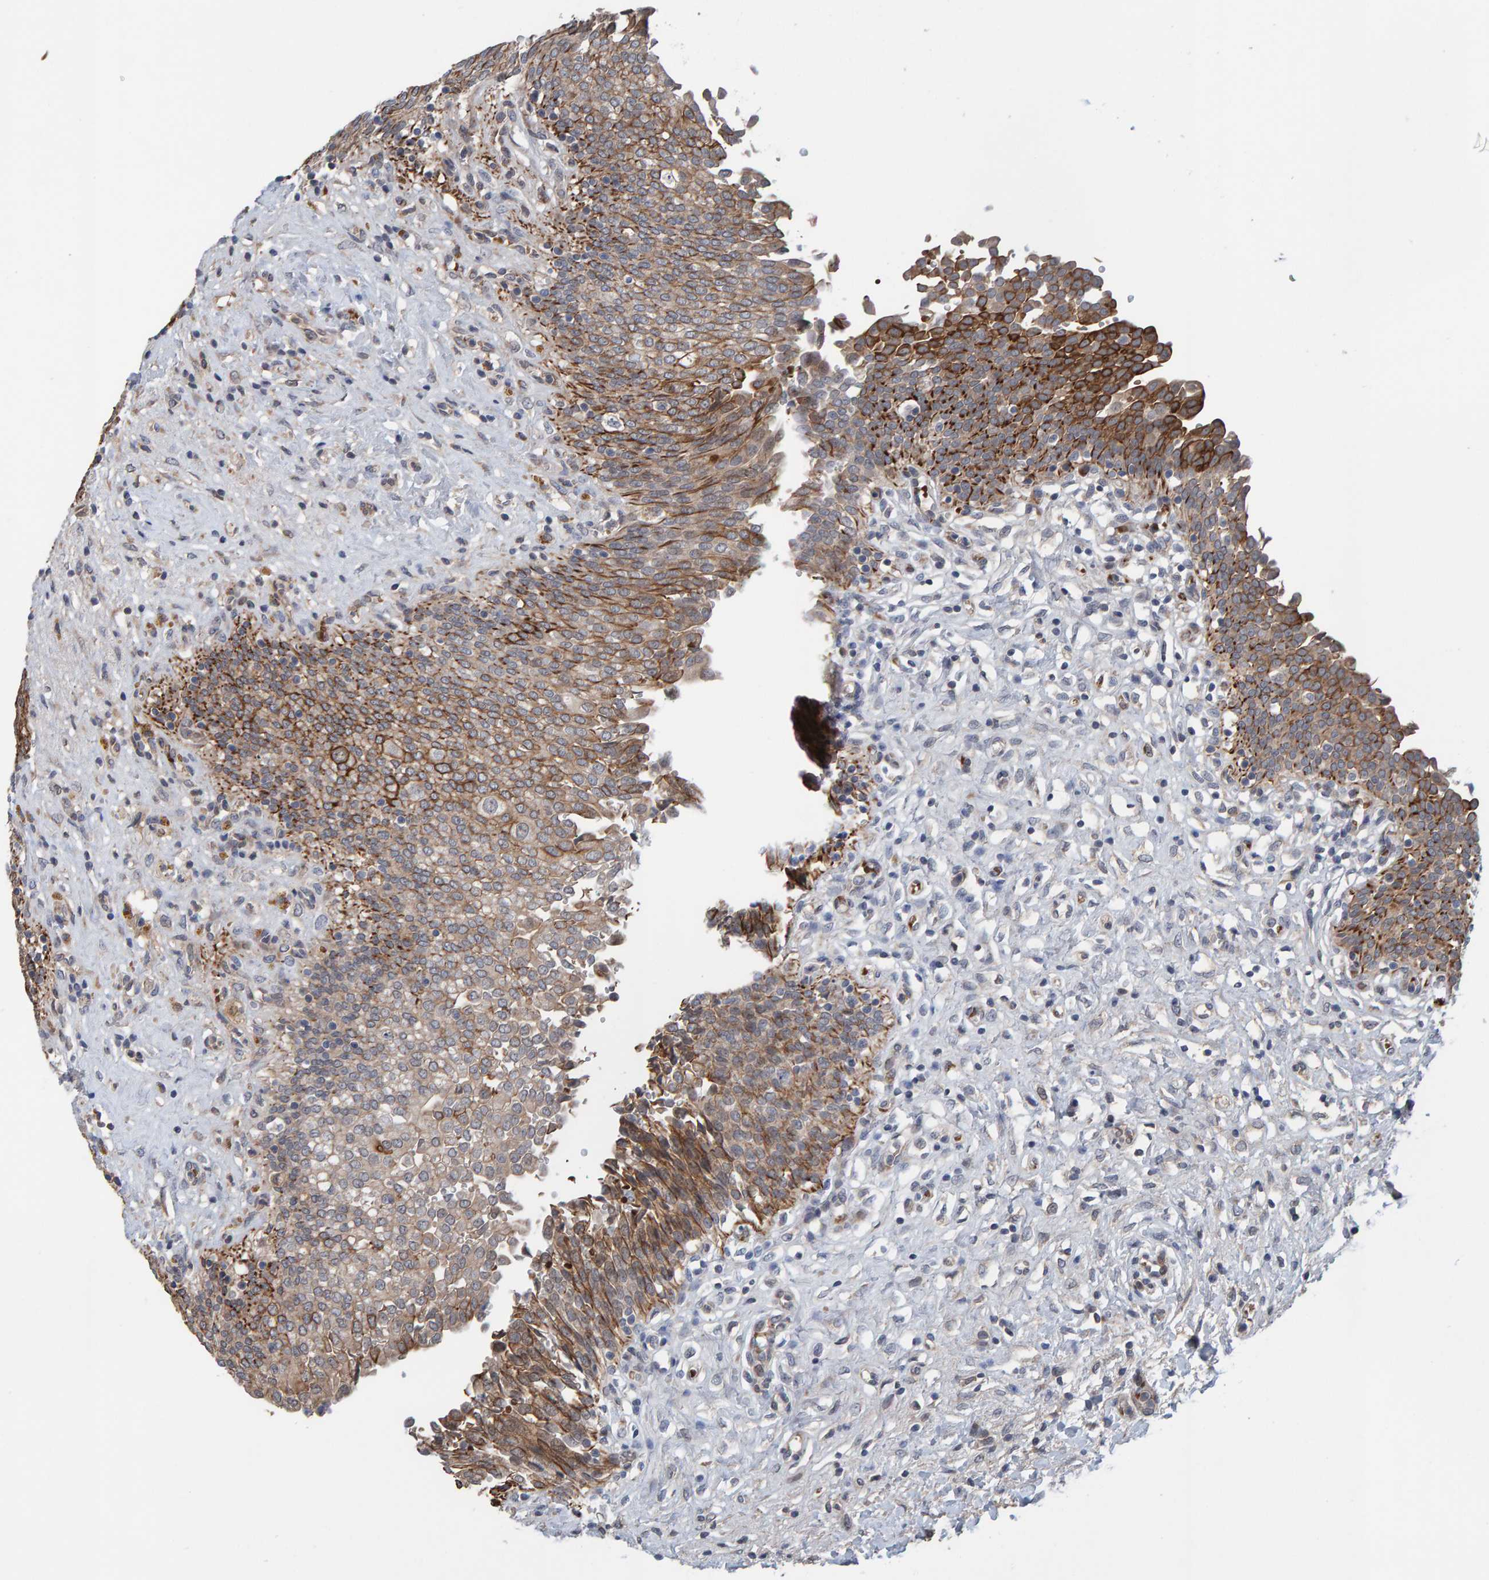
{"staining": {"intensity": "moderate", "quantity": ">75%", "location": "cytoplasmic/membranous"}, "tissue": "urinary bladder", "cell_type": "Urothelial cells", "image_type": "normal", "snomed": [{"axis": "morphology", "description": "Urothelial carcinoma, High grade"}, {"axis": "topography", "description": "Urinary bladder"}], "caption": "The image displays immunohistochemical staining of unremarkable urinary bladder. There is moderate cytoplasmic/membranous positivity is present in approximately >75% of urothelial cells.", "gene": "MFSD6L", "patient": {"sex": "male", "age": 46}}